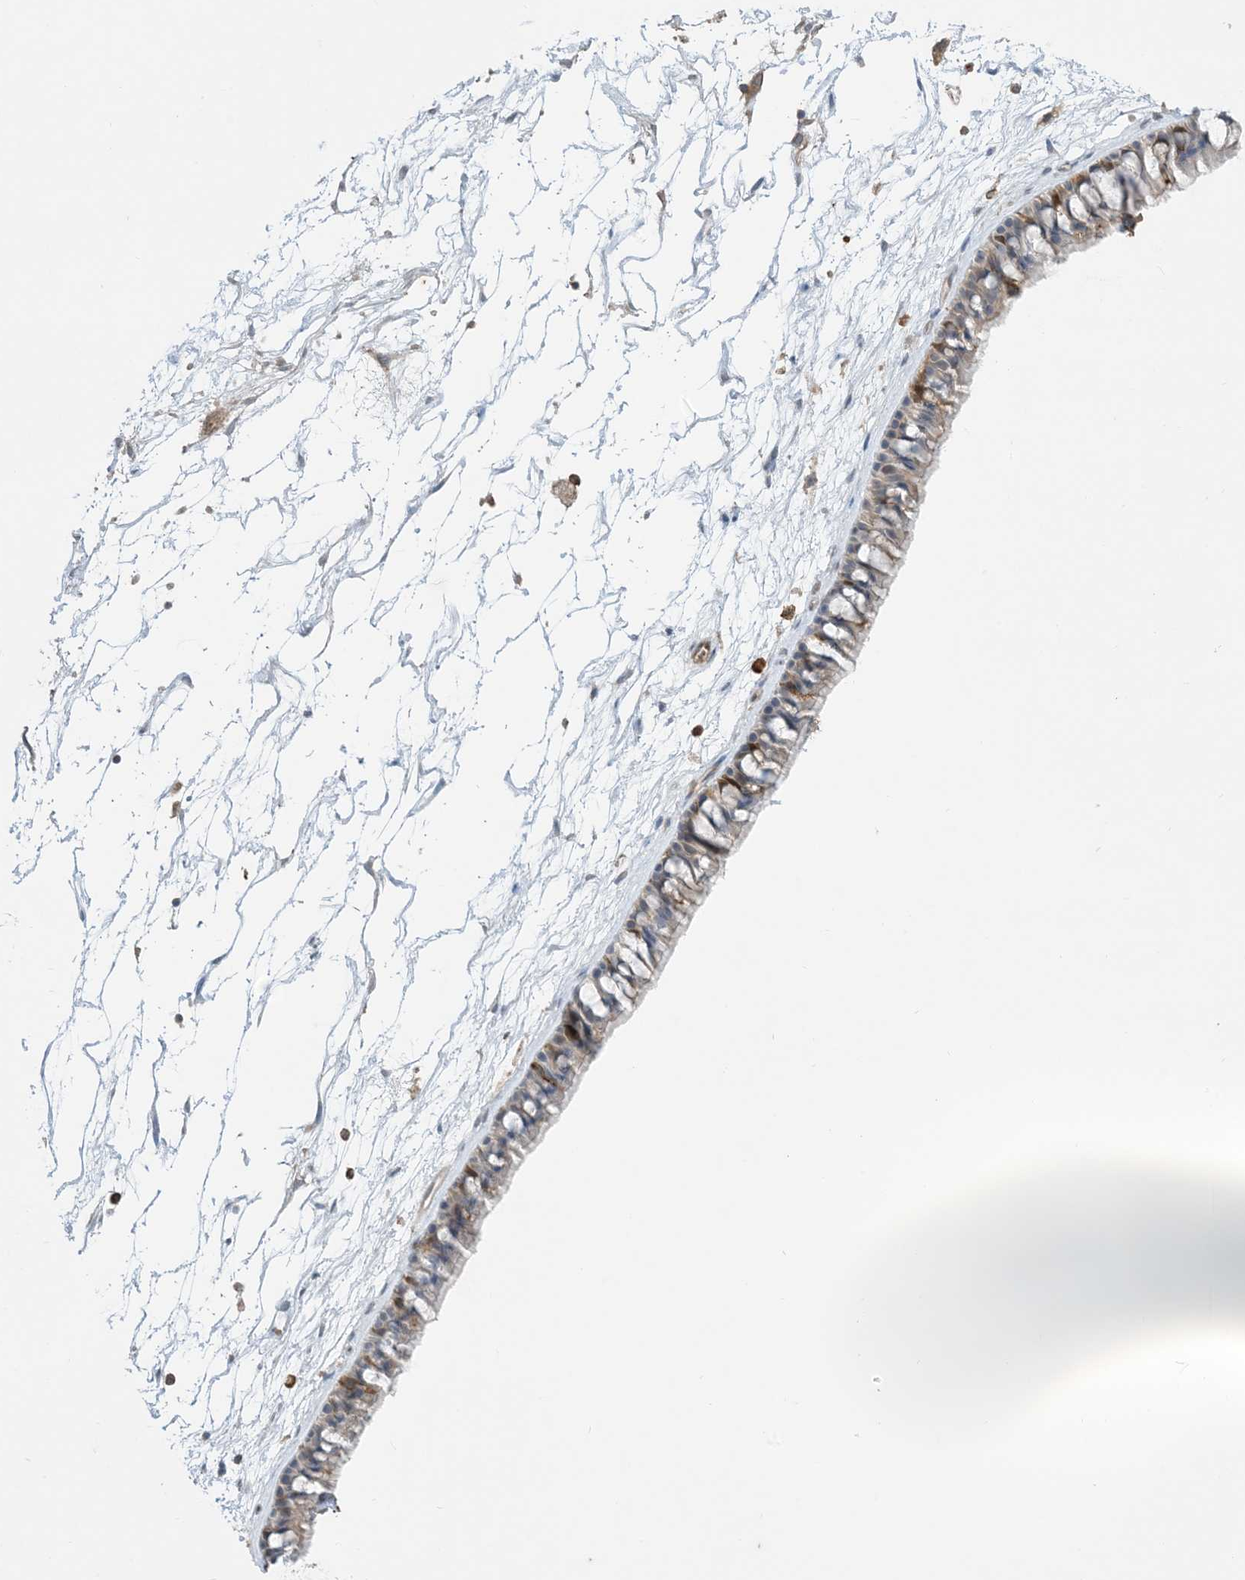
{"staining": {"intensity": "weak", "quantity": "<25%", "location": "cytoplasmic/membranous"}, "tissue": "nasopharynx", "cell_type": "Respiratory epithelial cells", "image_type": "normal", "snomed": [{"axis": "morphology", "description": "Normal tissue, NOS"}, {"axis": "topography", "description": "Nasopharynx"}], "caption": "This is an IHC histopathology image of normal human nasopharynx. There is no staining in respiratory epithelial cells.", "gene": "TMSB4X", "patient": {"sex": "male", "age": 64}}